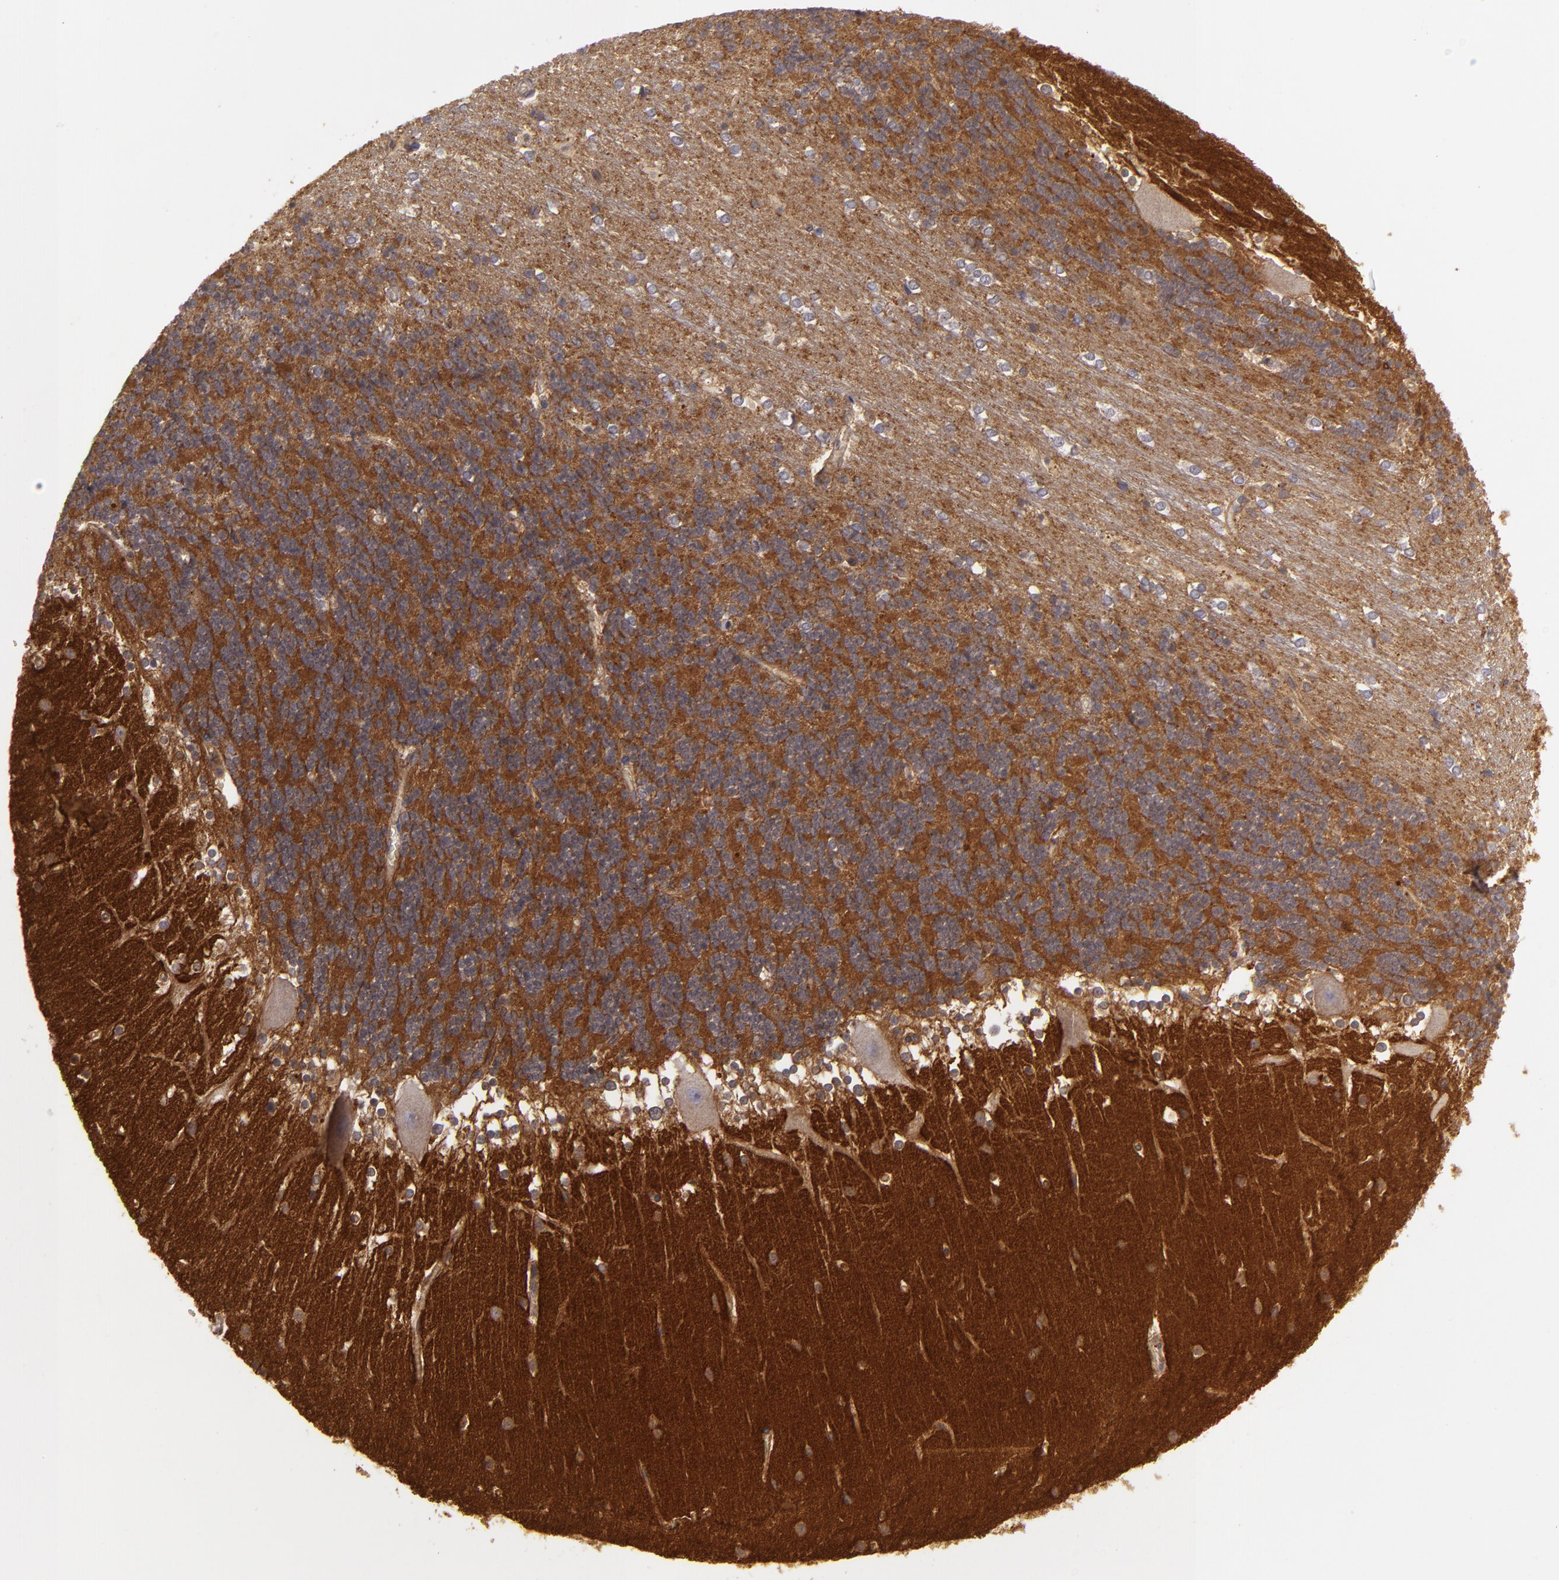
{"staining": {"intensity": "strong", "quantity": ">75%", "location": "cytoplasmic/membranous"}, "tissue": "cerebellum", "cell_type": "Cells in granular layer", "image_type": "normal", "snomed": [{"axis": "morphology", "description": "Normal tissue, NOS"}, {"axis": "topography", "description": "Cerebellum"}], "caption": "IHC (DAB (3,3'-diaminobenzidine)) staining of benign human cerebellum displays strong cytoplasmic/membranous protein staining in about >75% of cells in granular layer.", "gene": "HRAS", "patient": {"sex": "female", "age": 19}}